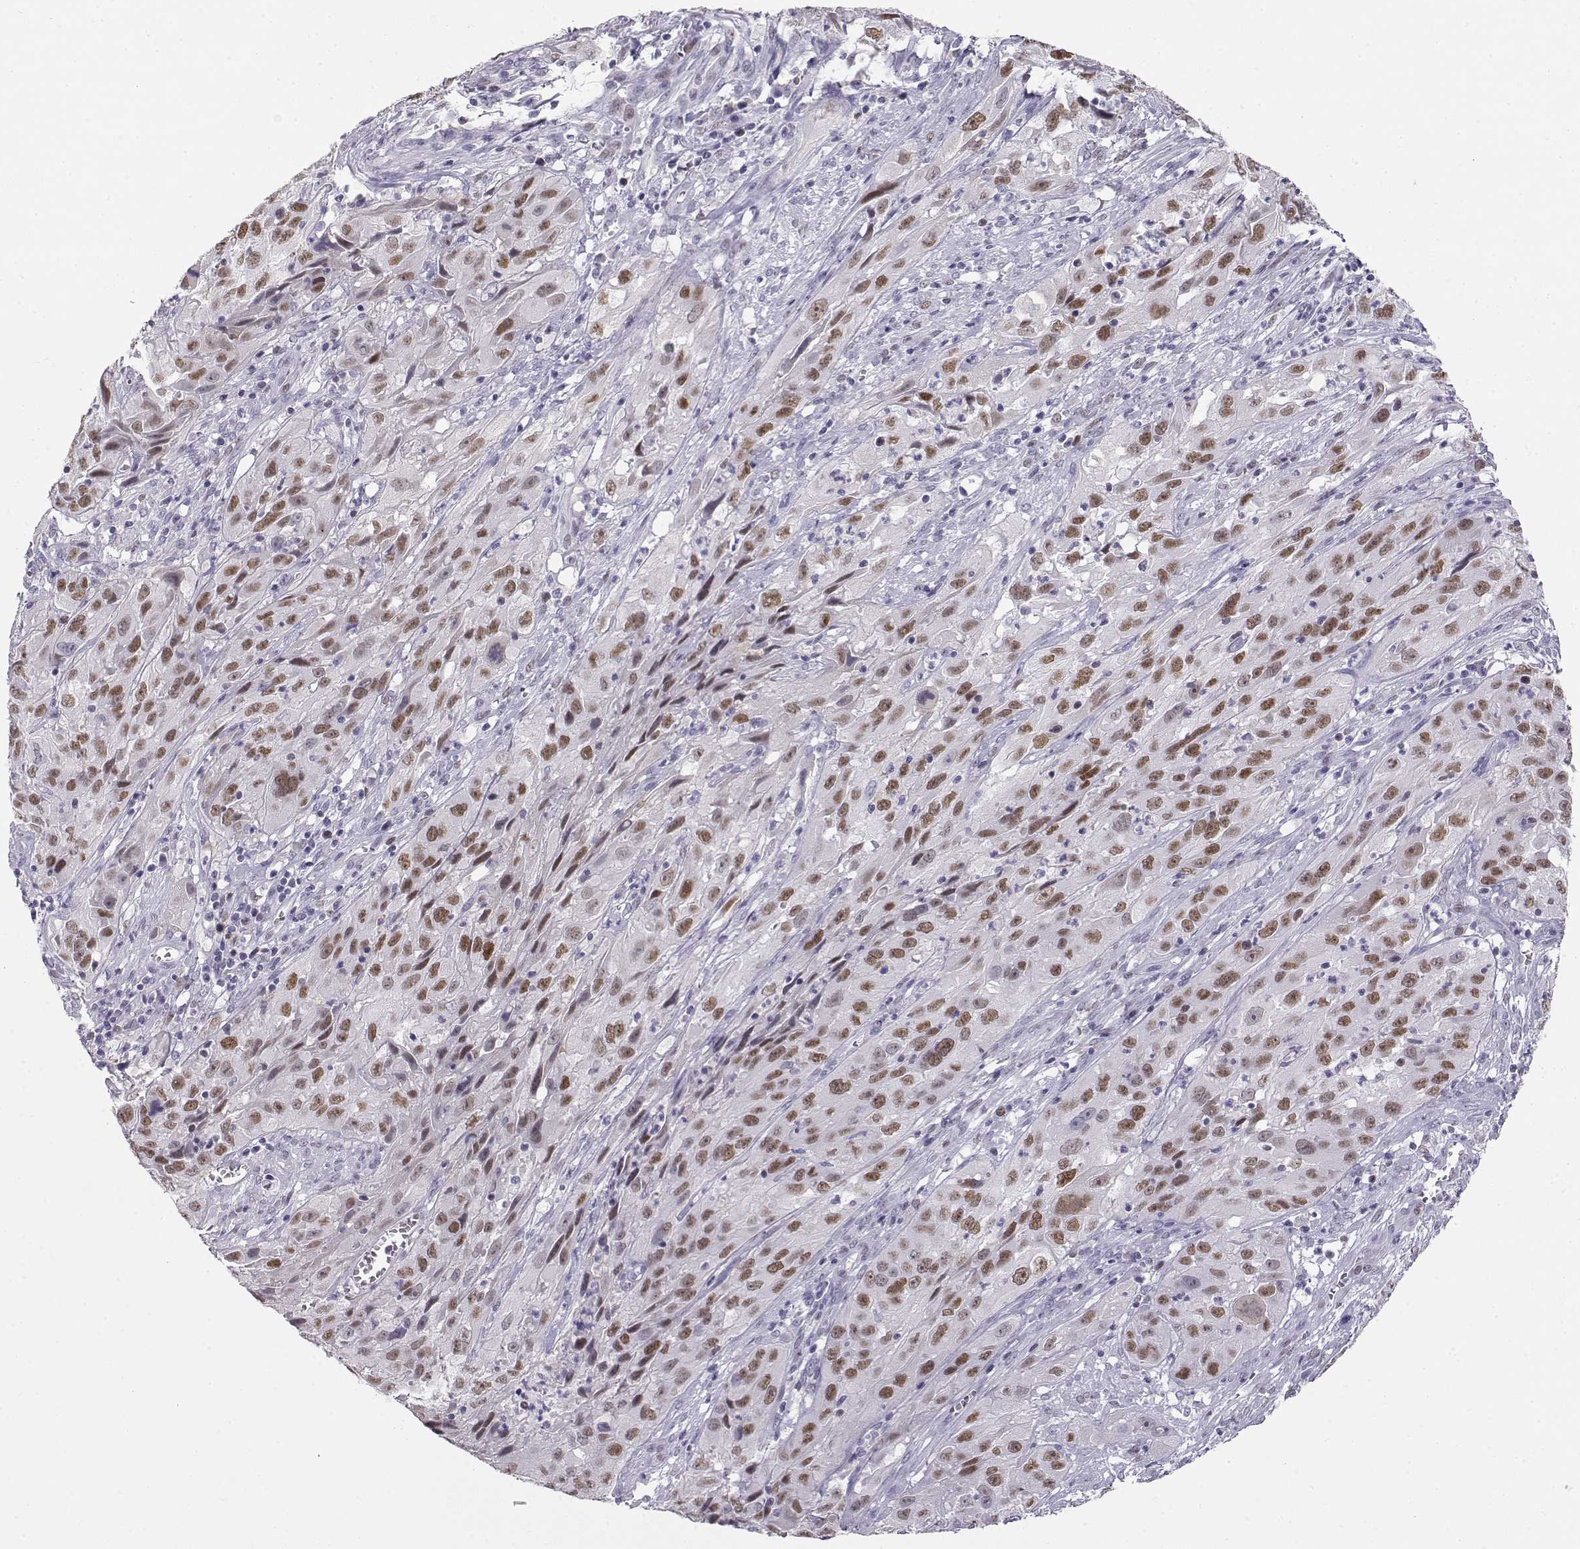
{"staining": {"intensity": "moderate", "quantity": "25%-75%", "location": "nuclear"}, "tissue": "cervical cancer", "cell_type": "Tumor cells", "image_type": "cancer", "snomed": [{"axis": "morphology", "description": "Squamous cell carcinoma, NOS"}, {"axis": "topography", "description": "Cervix"}], "caption": "Immunohistochemical staining of human squamous cell carcinoma (cervical) shows medium levels of moderate nuclear staining in approximately 25%-75% of tumor cells. (IHC, brightfield microscopy, high magnification).", "gene": "OPN5", "patient": {"sex": "female", "age": 32}}